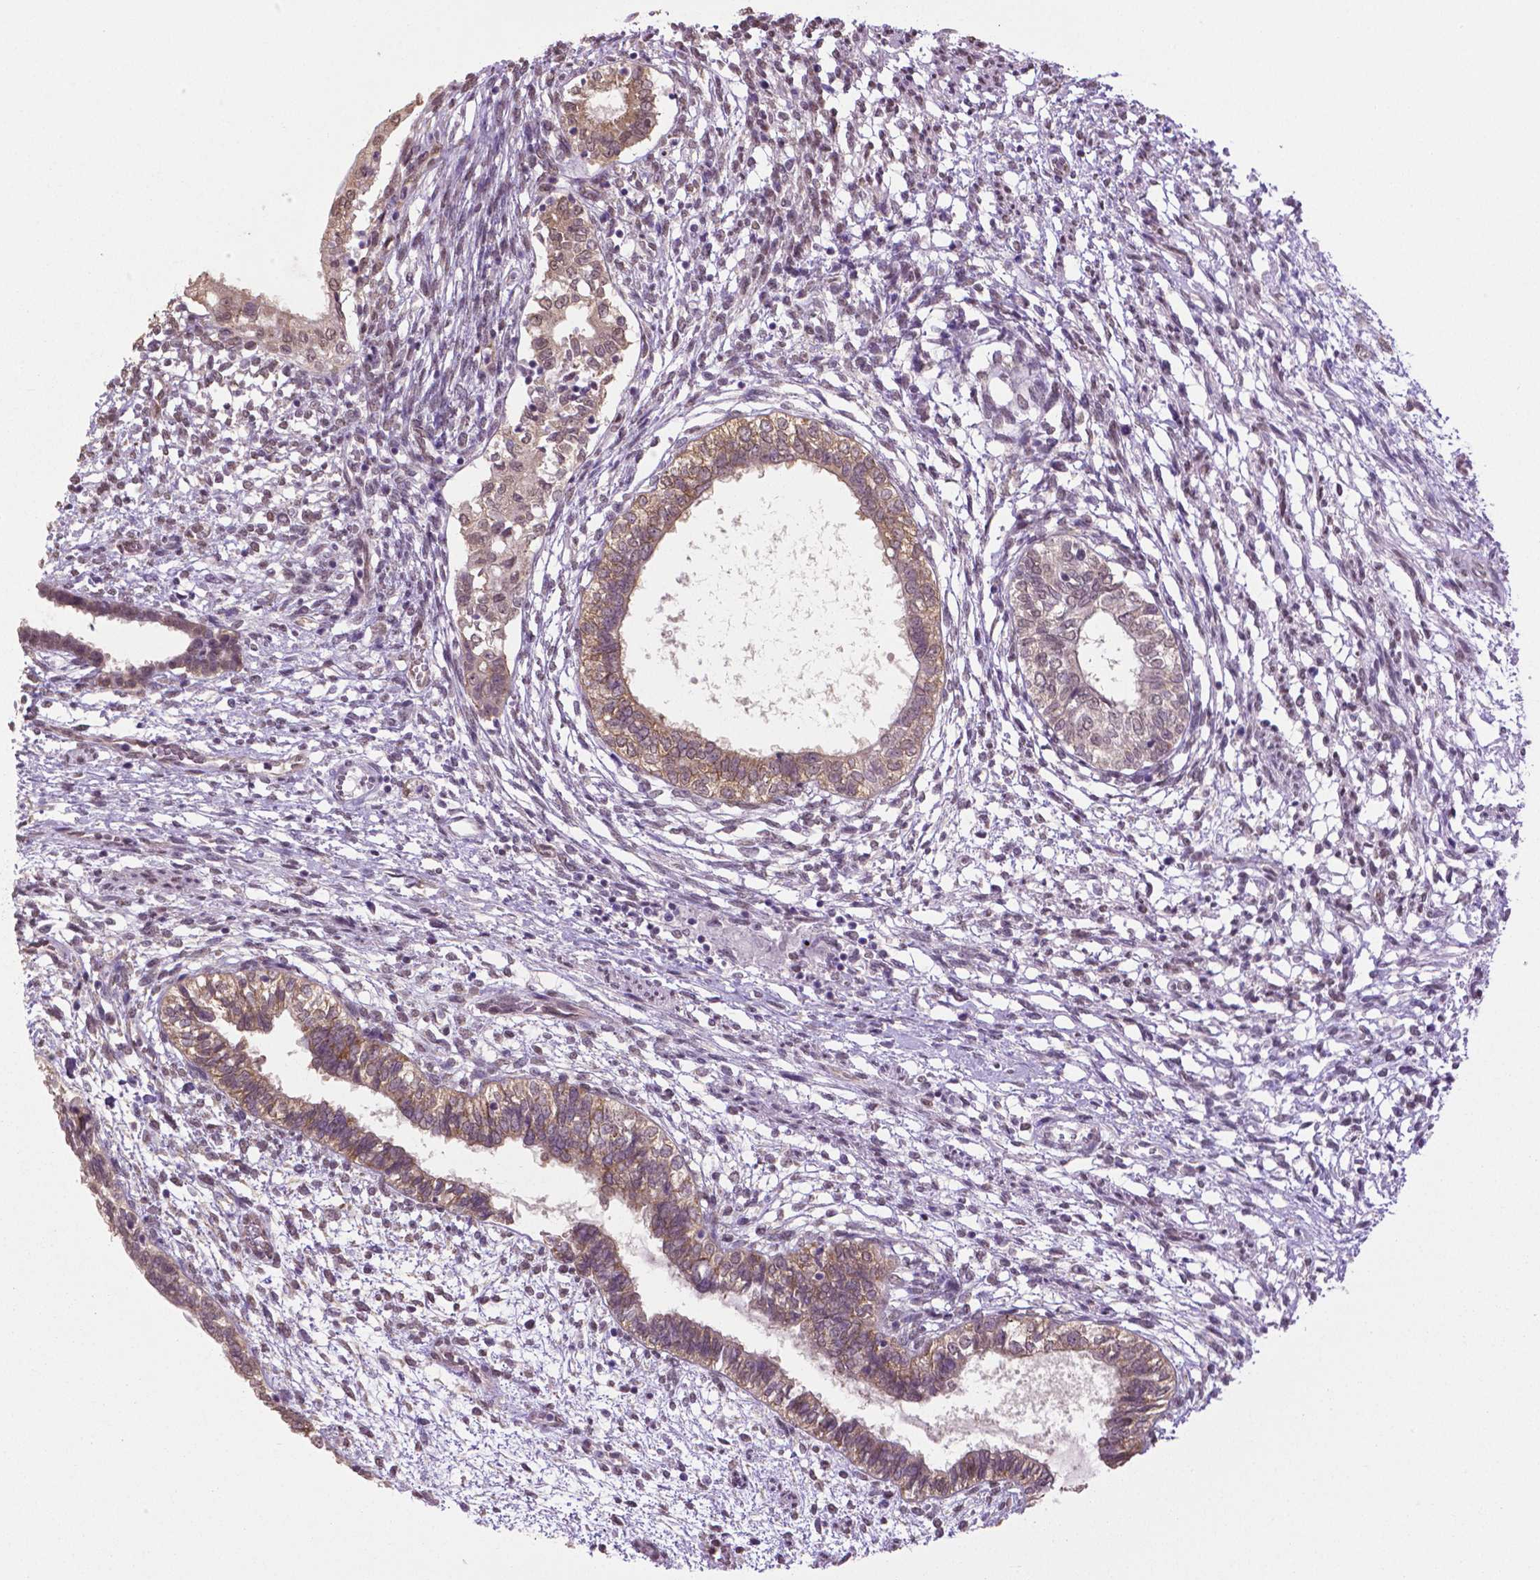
{"staining": {"intensity": "weak", "quantity": ">75%", "location": "cytoplasmic/membranous"}, "tissue": "testis cancer", "cell_type": "Tumor cells", "image_type": "cancer", "snomed": [{"axis": "morphology", "description": "Carcinoma, Embryonal, NOS"}, {"axis": "topography", "description": "Testis"}], "caption": "Tumor cells exhibit low levels of weak cytoplasmic/membranous positivity in about >75% of cells in human testis cancer. (Stains: DAB (3,3'-diaminobenzidine) in brown, nuclei in blue, Microscopy: brightfield microscopy at high magnification).", "gene": "IGF2BP1", "patient": {"sex": "male", "age": 37}}